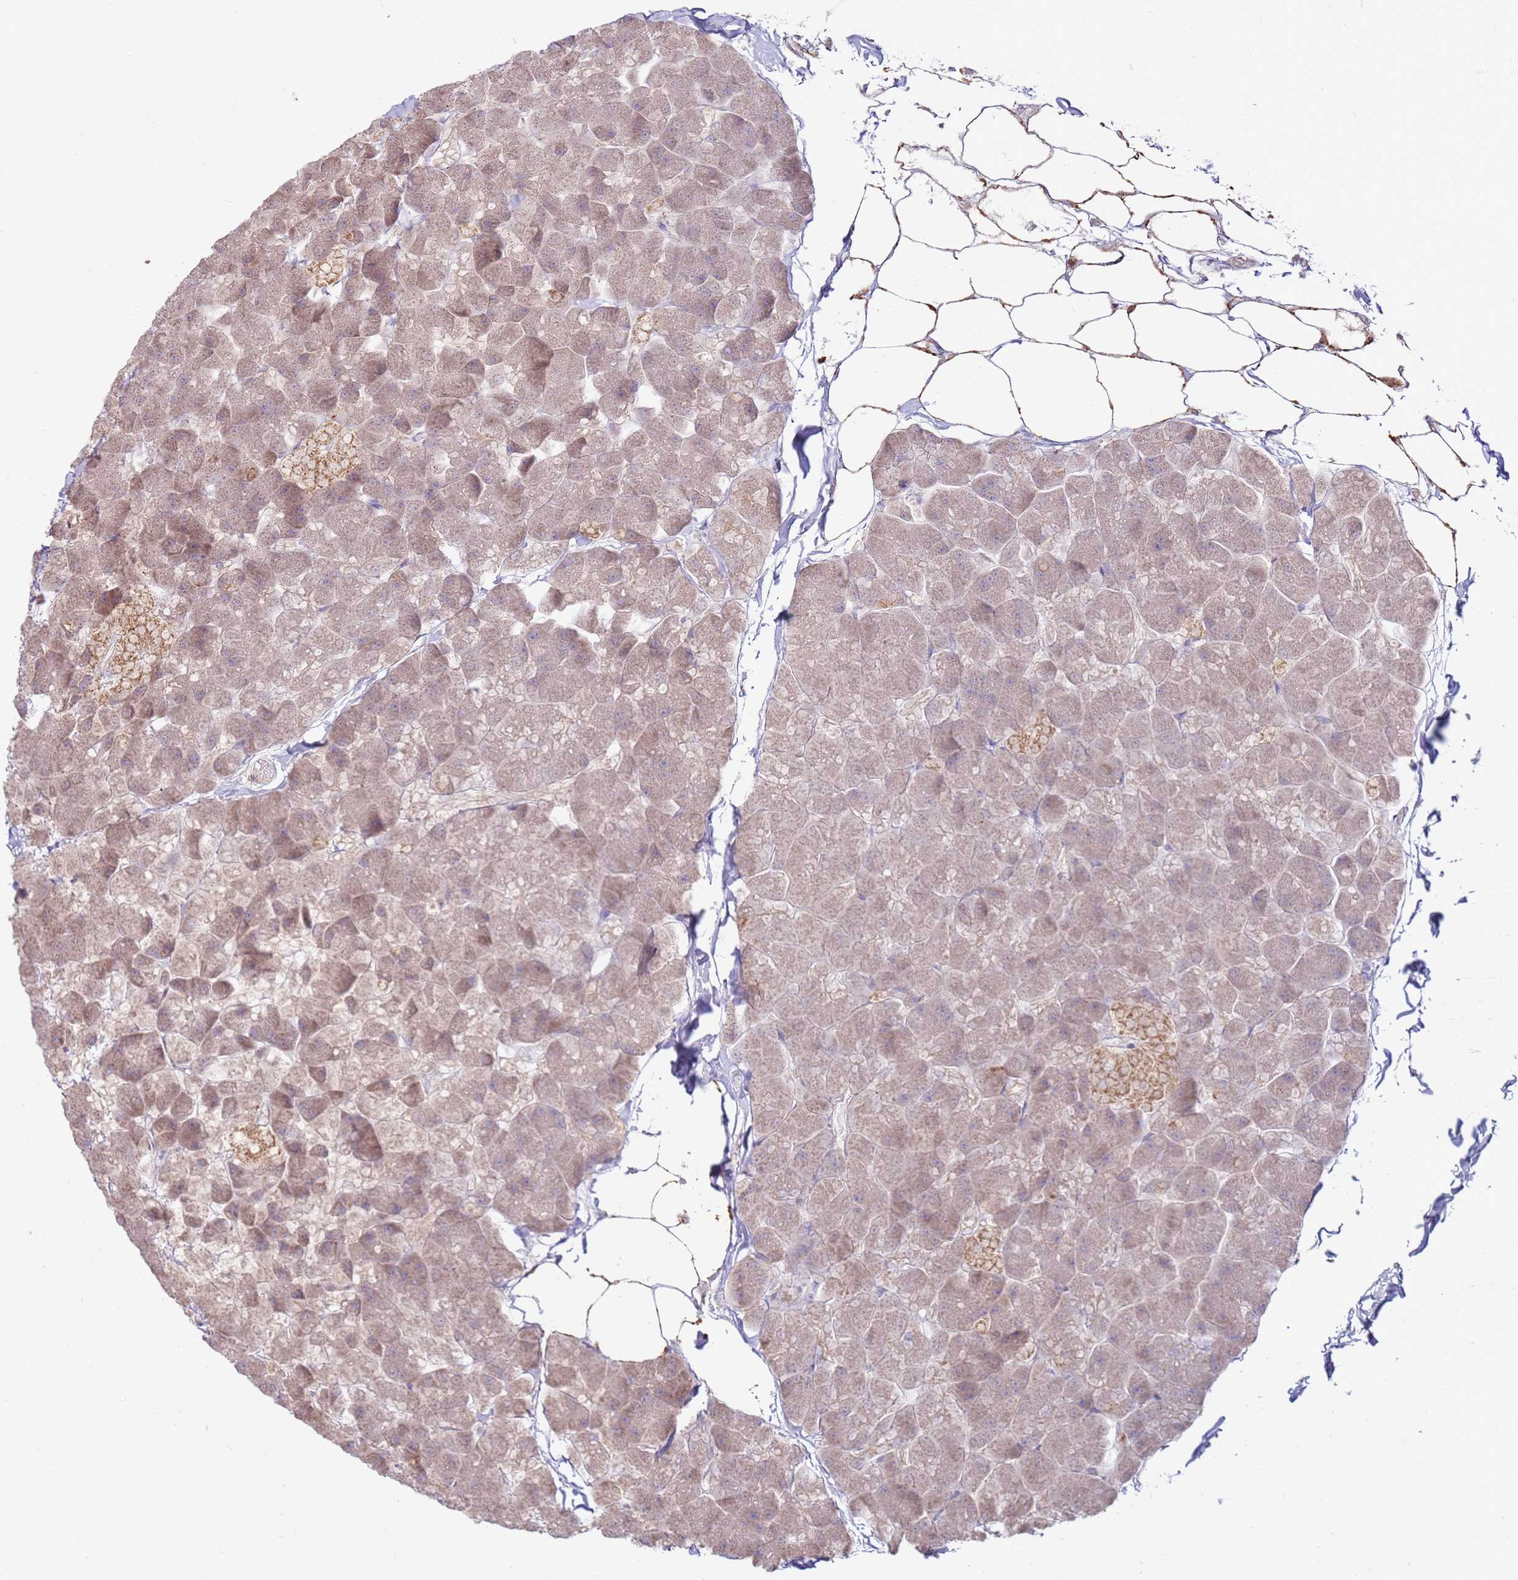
{"staining": {"intensity": "weak", "quantity": "<25%", "location": "cytoplasmic/membranous"}, "tissue": "pancreas", "cell_type": "Exocrine glandular cells", "image_type": "normal", "snomed": [{"axis": "morphology", "description": "Normal tissue, NOS"}, {"axis": "topography", "description": "Pancreas"}], "caption": "IHC image of unremarkable pancreas: pancreas stained with DAB (3,3'-diaminobenzidine) exhibits no significant protein positivity in exocrine glandular cells.", "gene": "SLC44A4", "patient": {"sex": "male", "age": 35}}